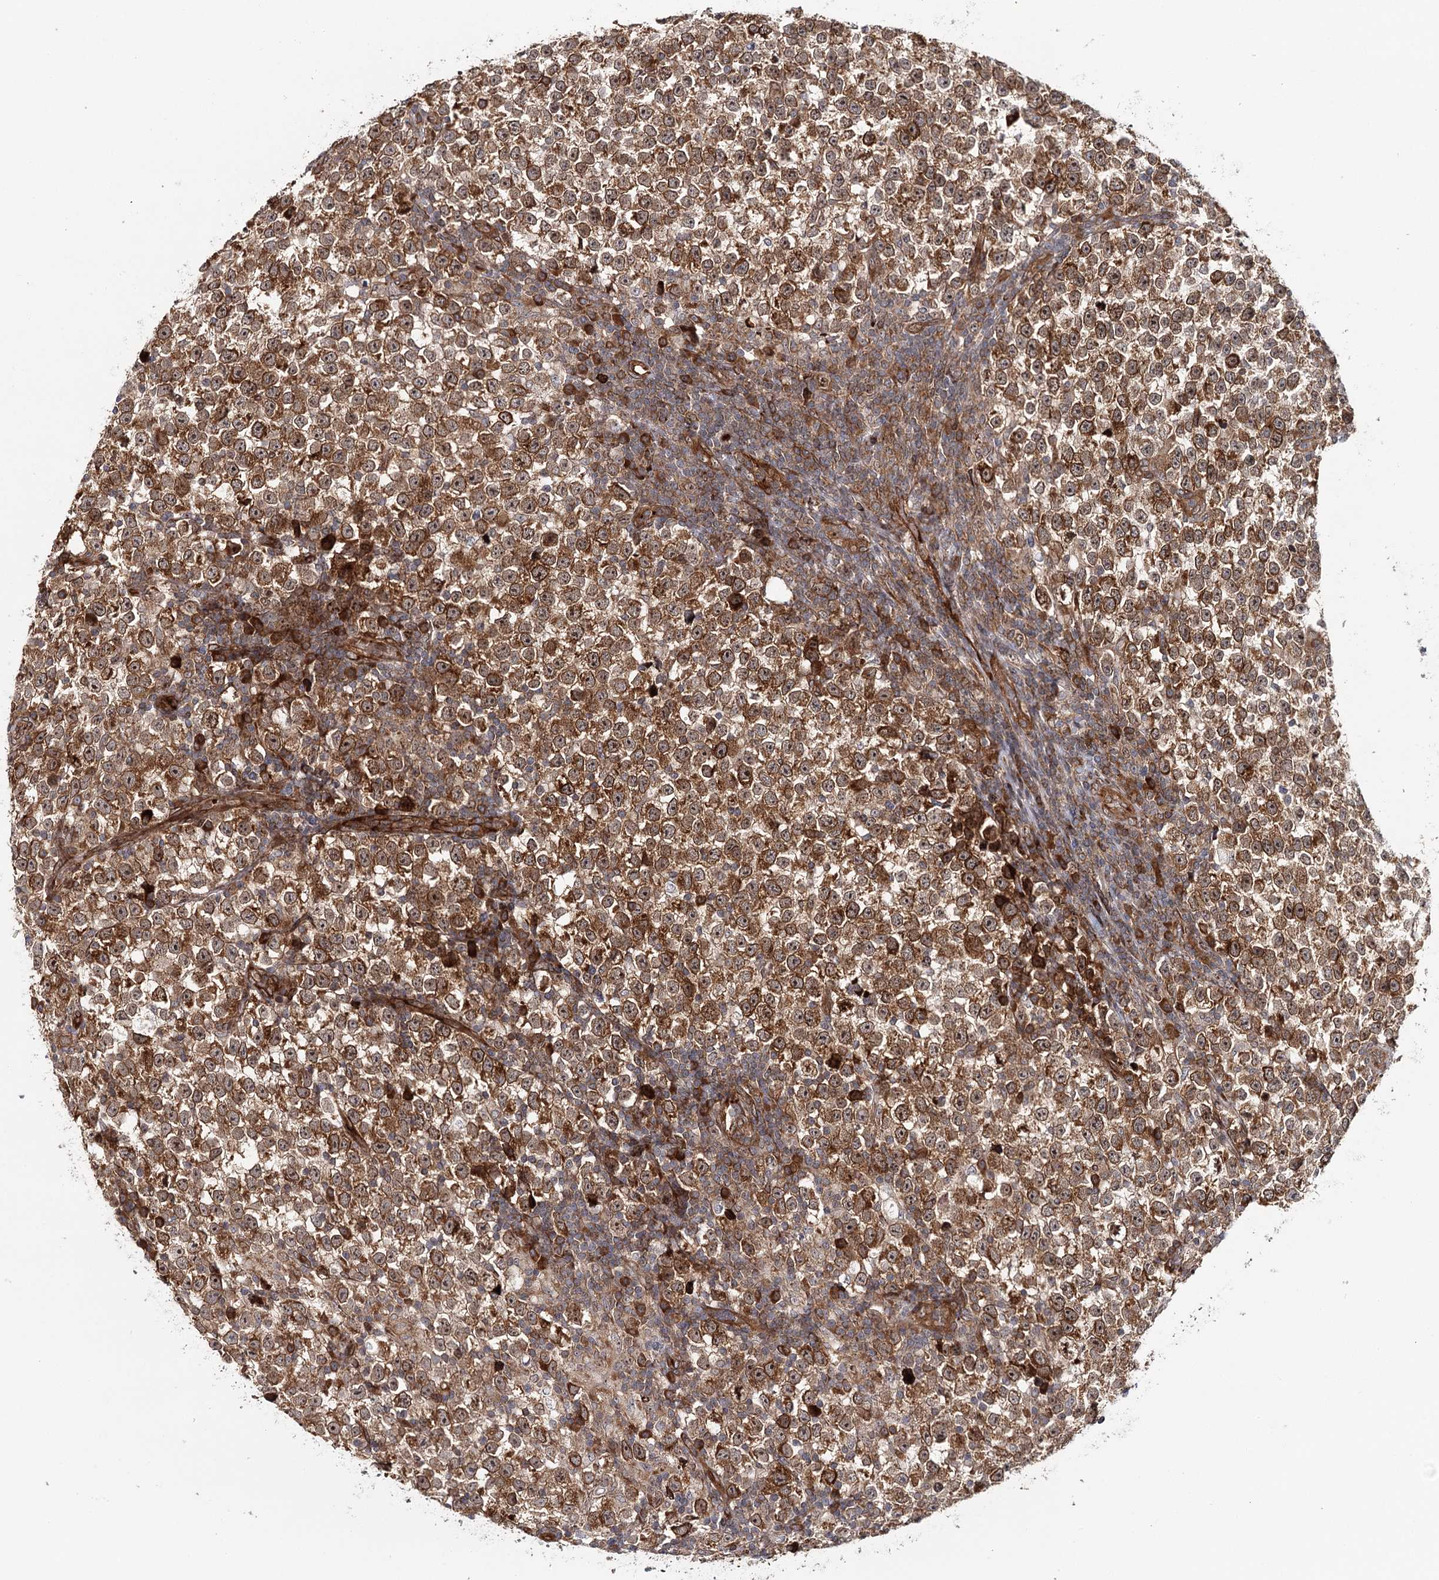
{"staining": {"intensity": "strong", "quantity": ">75%", "location": "cytoplasmic/membranous,nuclear"}, "tissue": "testis cancer", "cell_type": "Tumor cells", "image_type": "cancer", "snomed": [{"axis": "morphology", "description": "Normal tissue, NOS"}, {"axis": "morphology", "description": "Seminoma, NOS"}, {"axis": "topography", "description": "Testis"}], "caption": "Strong cytoplasmic/membranous and nuclear positivity for a protein is identified in approximately >75% of tumor cells of seminoma (testis) using immunohistochemistry.", "gene": "MKNK1", "patient": {"sex": "male", "age": 43}}